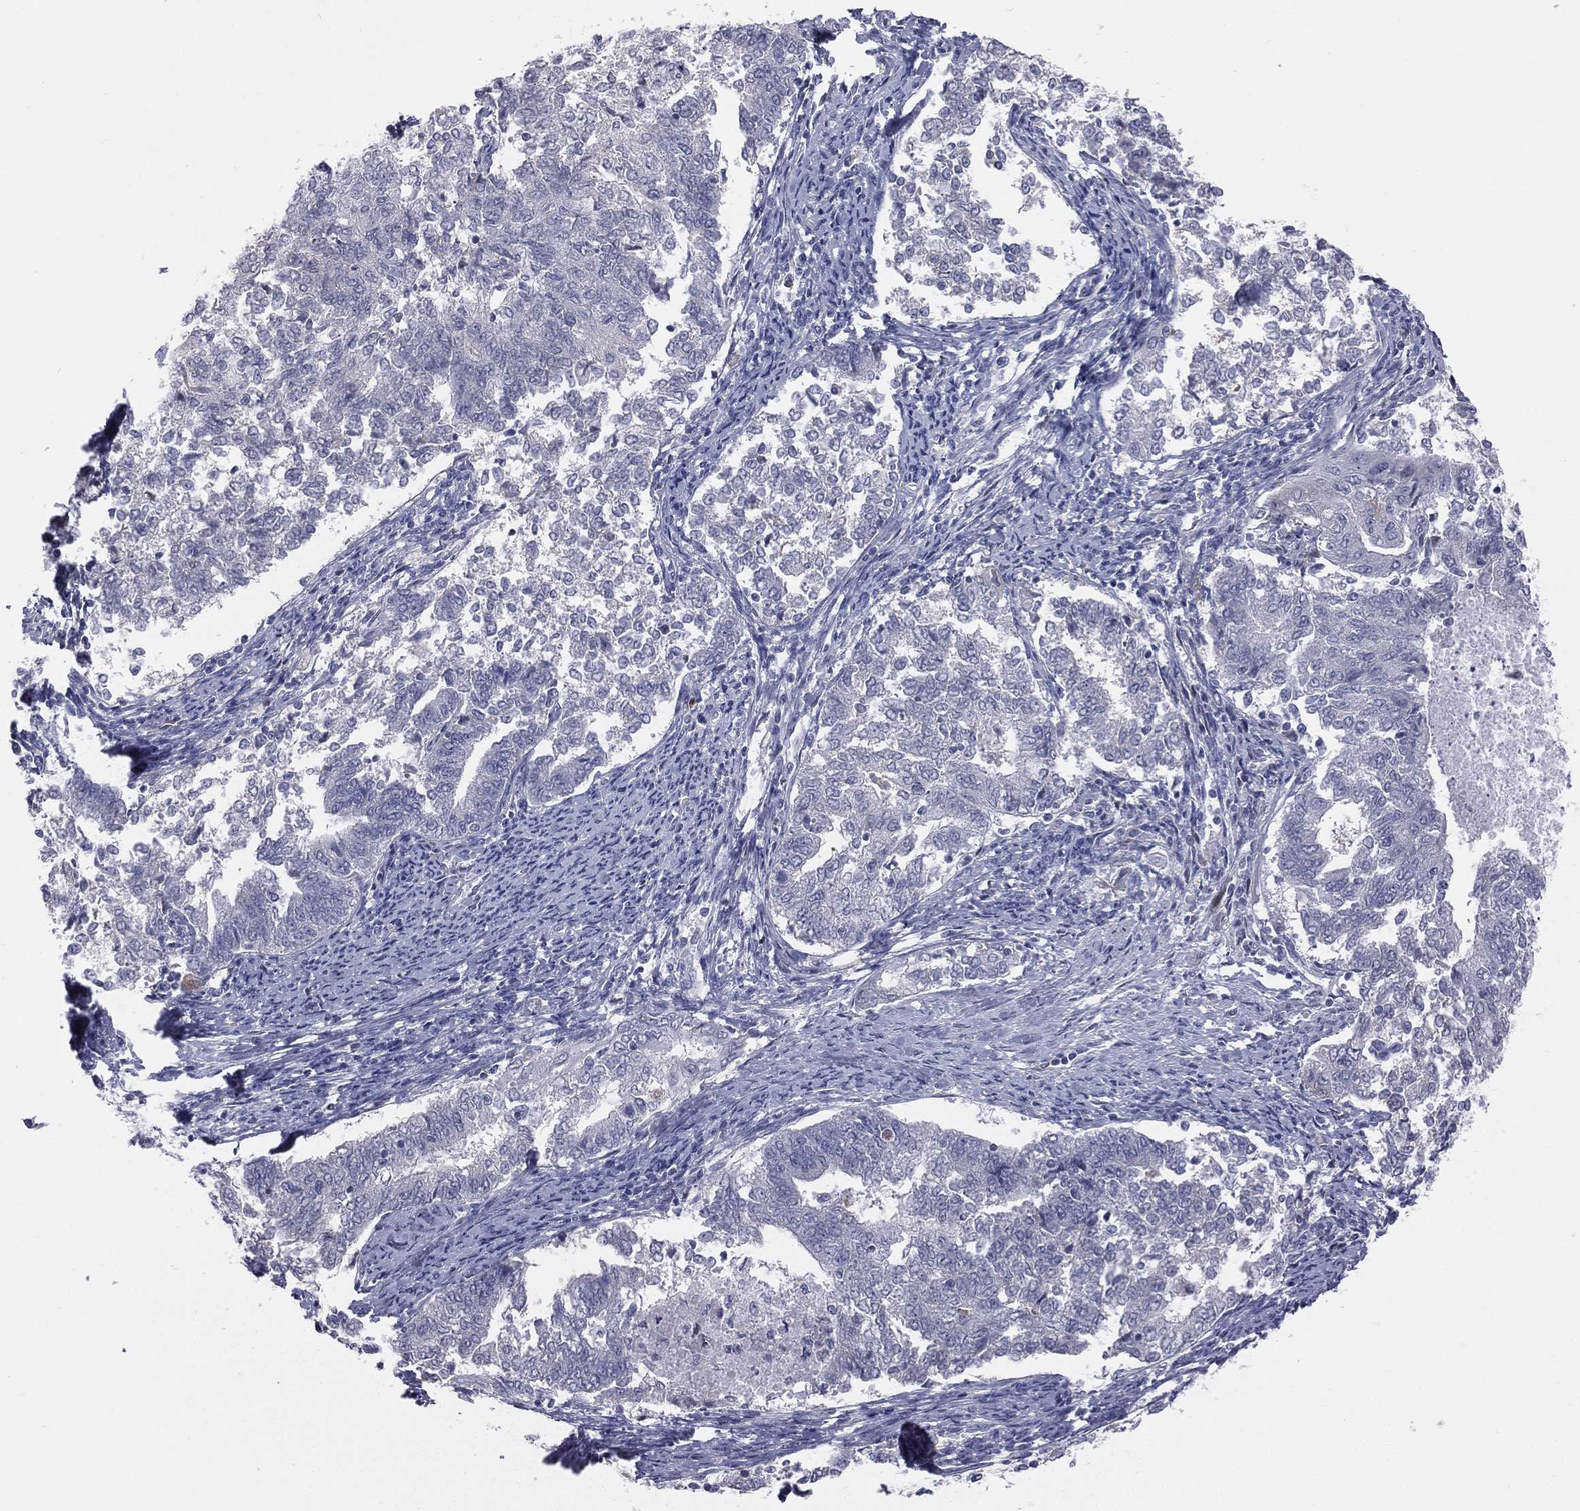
{"staining": {"intensity": "negative", "quantity": "none", "location": "none"}, "tissue": "endometrial cancer", "cell_type": "Tumor cells", "image_type": "cancer", "snomed": [{"axis": "morphology", "description": "Adenocarcinoma, NOS"}, {"axis": "topography", "description": "Endometrium"}], "caption": "High power microscopy photomicrograph of an immunohistochemistry photomicrograph of endometrial adenocarcinoma, revealing no significant positivity in tumor cells.", "gene": "DMKN", "patient": {"sex": "female", "age": 65}}